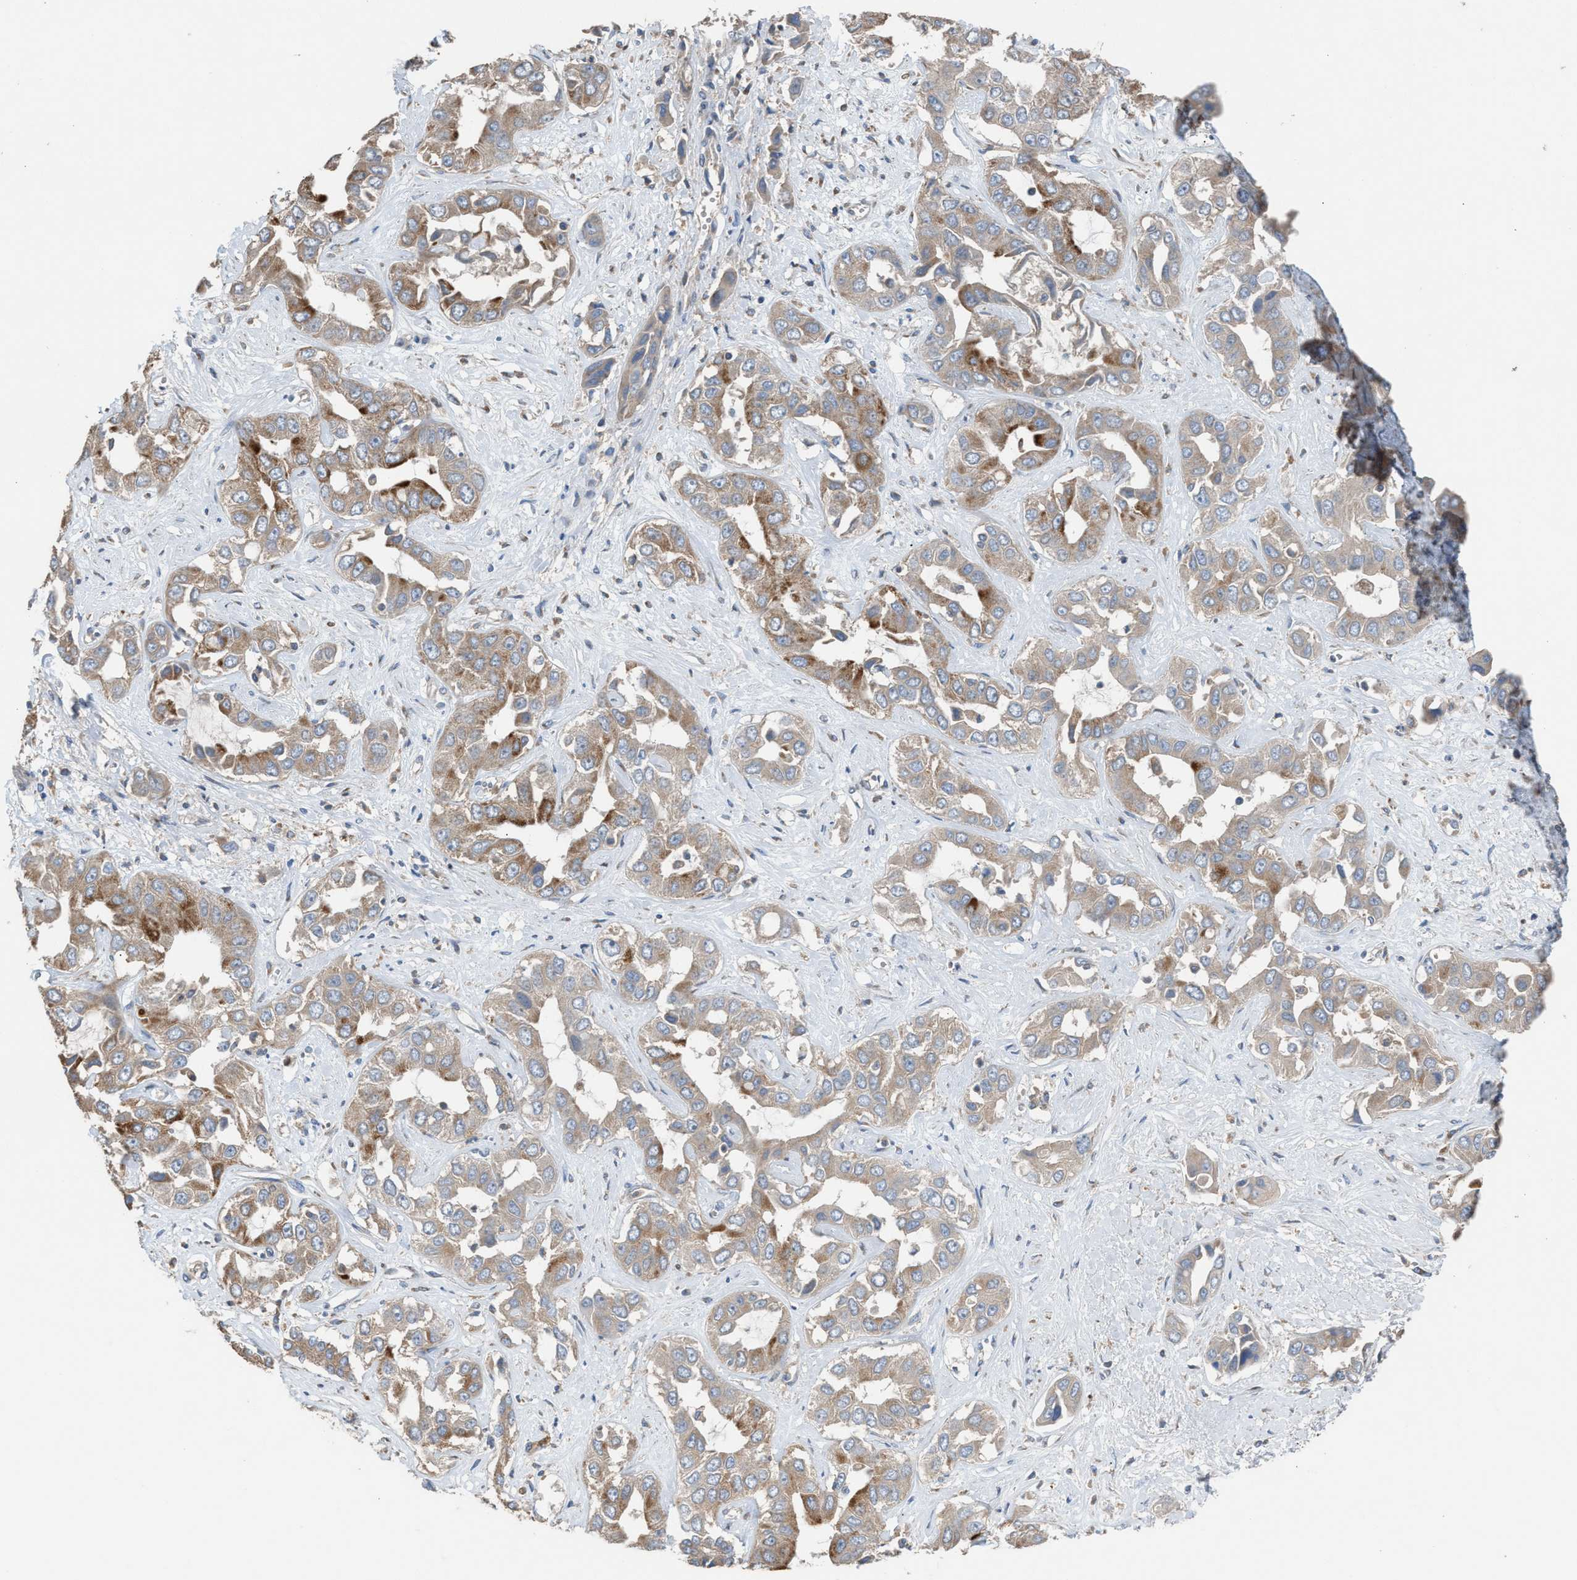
{"staining": {"intensity": "moderate", "quantity": "25%-75%", "location": "cytoplasmic/membranous"}, "tissue": "liver cancer", "cell_type": "Tumor cells", "image_type": "cancer", "snomed": [{"axis": "morphology", "description": "Cholangiocarcinoma"}, {"axis": "topography", "description": "Liver"}], "caption": "Human liver cancer (cholangiocarcinoma) stained with a protein marker exhibits moderate staining in tumor cells.", "gene": "TPK1", "patient": {"sex": "female", "age": 52}}